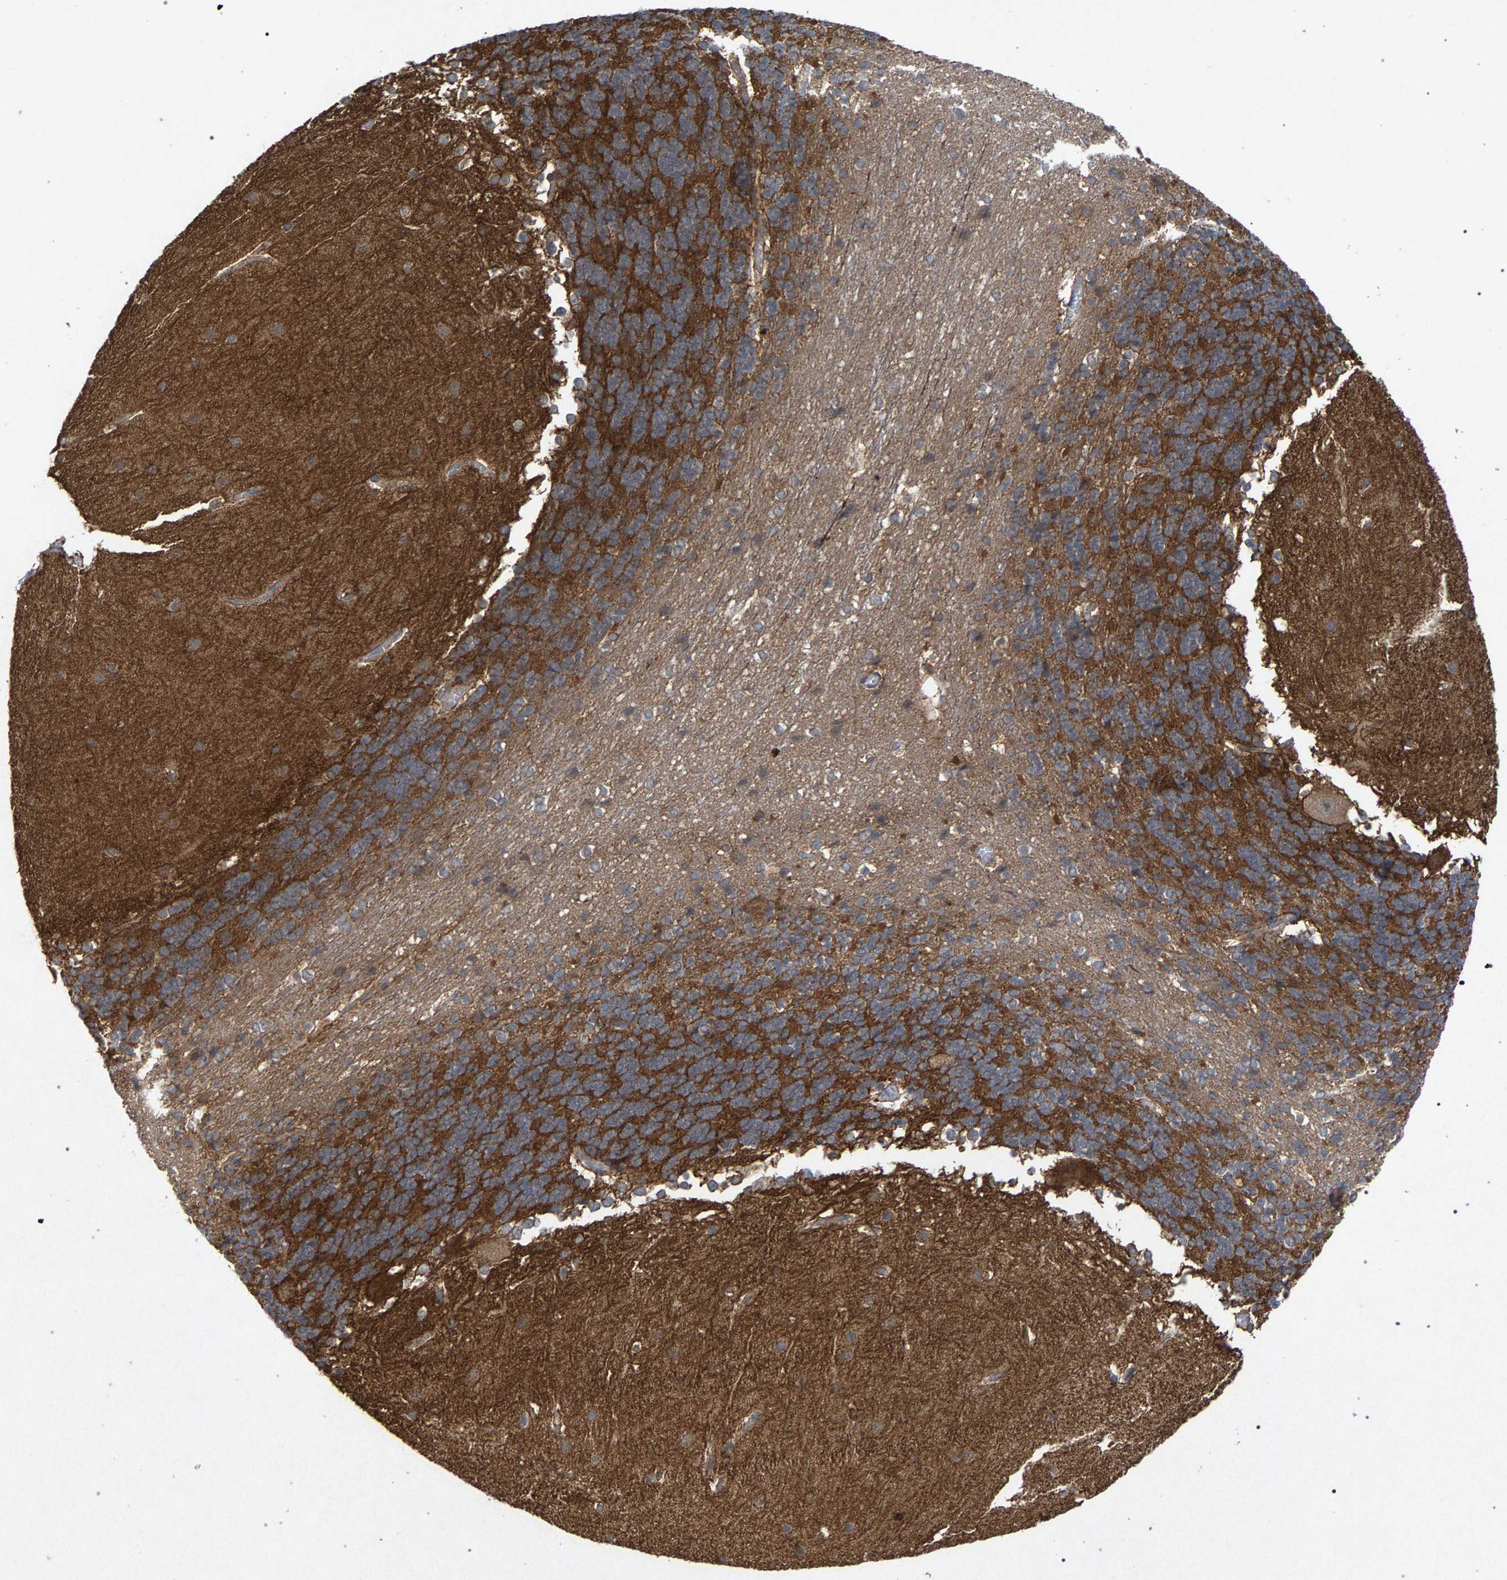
{"staining": {"intensity": "moderate", "quantity": ">75%", "location": "cytoplasmic/membranous"}, "tissue": "cerebellum", "cell_type": "Cells in granular layer", "image_type": "normal", "snomed": [{"axis": "morphology", "description": "Normal tissue, NOS"}, {"axis": "topography", "description": "Cerebellum"}], "caption": "The immunohistochemical stain shows moderate cytoplasmic/membranous expression in cells in granular layer of benign cerebellum.", "gene": "SLC4A4", "patient": {"sex": "female", "age": 19}}